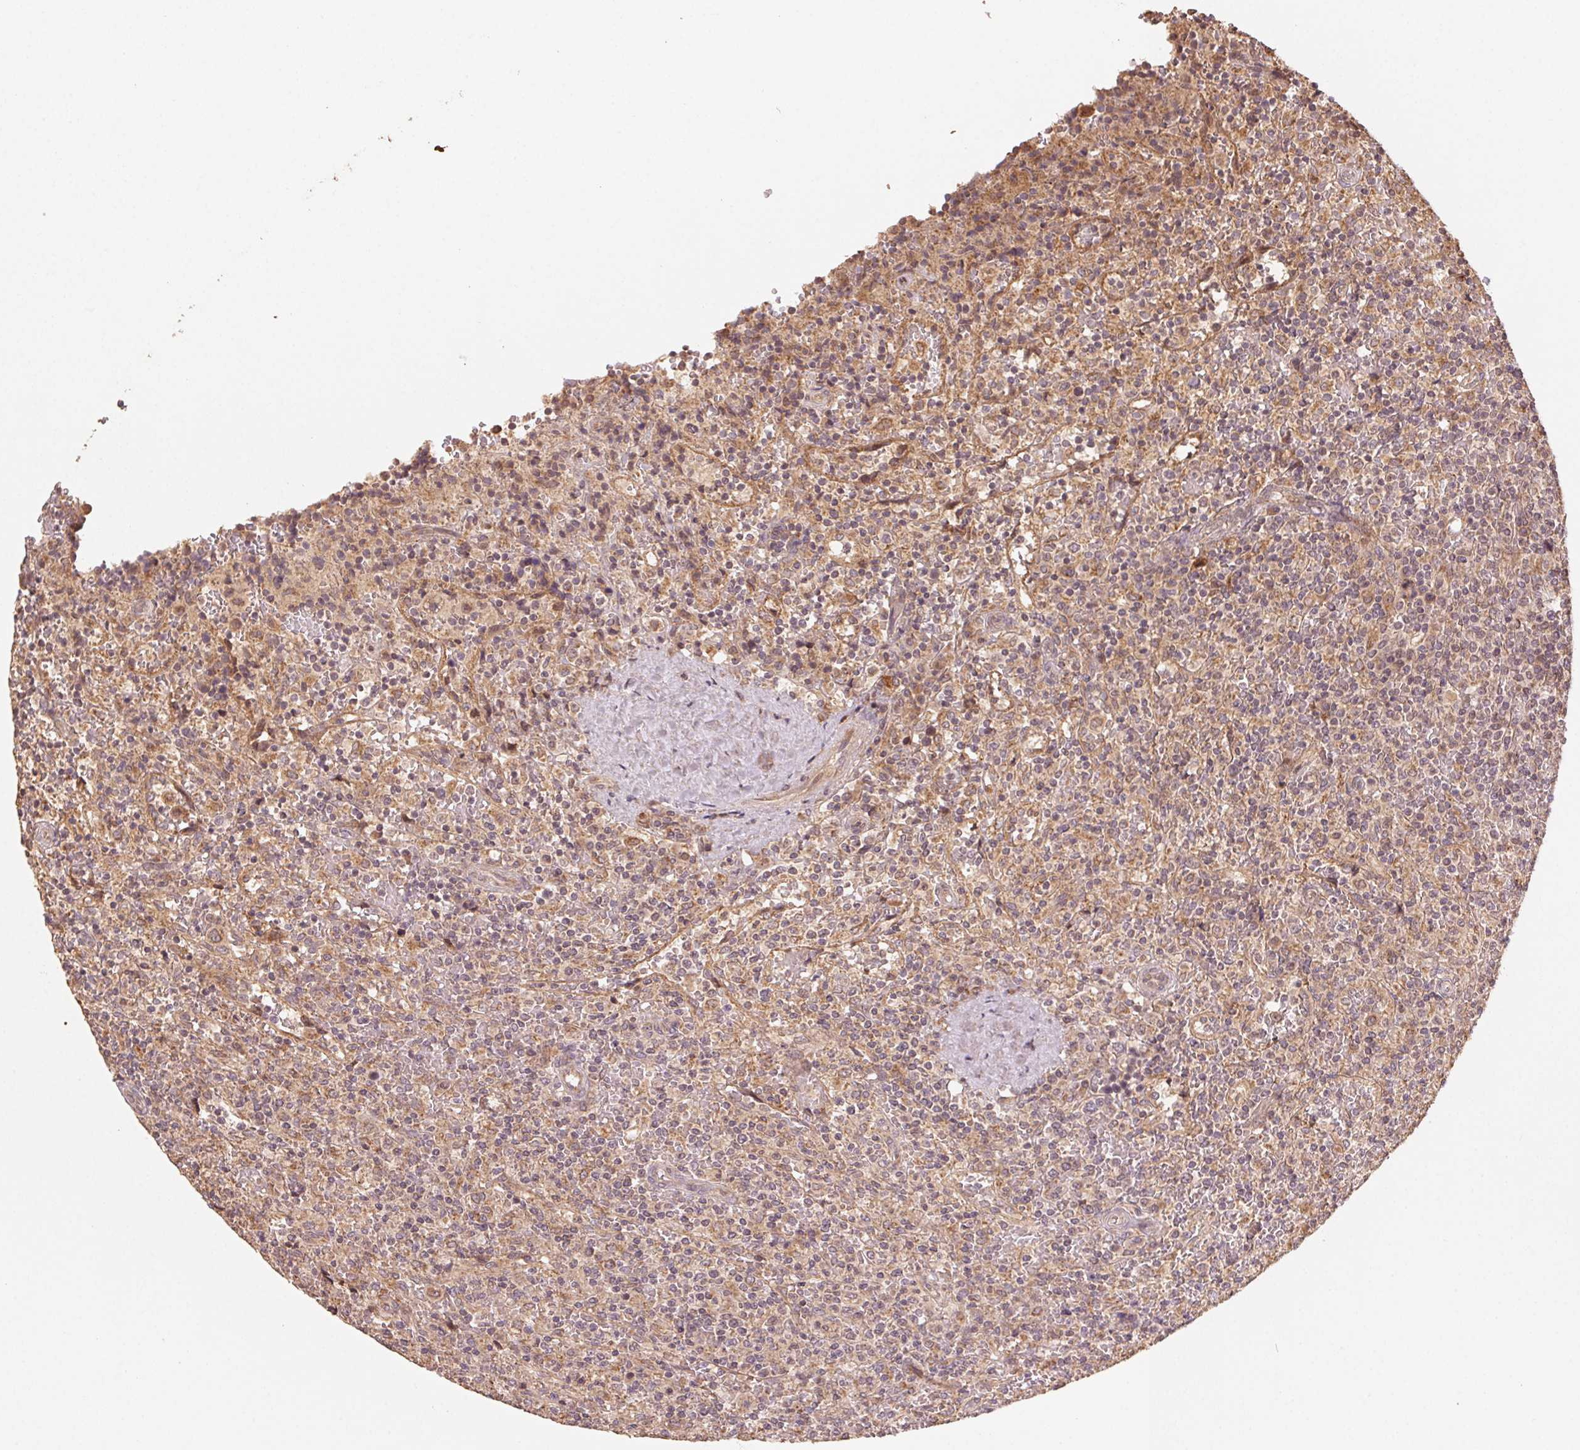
{"staining": {"intensity": "weak", "quantity": ">75%", "location": "cytoplasmic/membranous"}, "tissue": "lymphoma", "cell_type": "Tumor cells", "image_type": "cancer", "snomed": [{"axis": "morphology", "description": "Malignant lymphoma, non-Hodgkin's type, Low grade"}, {"axis": "topography", "description": "Spleen"}], "caption": "Lymphoma tissue shows weak cytoplasmic/membranous staining in about >75% of tumor cells", "gene": "WBP2", "patient": {"sex": "male", "age": 62}}